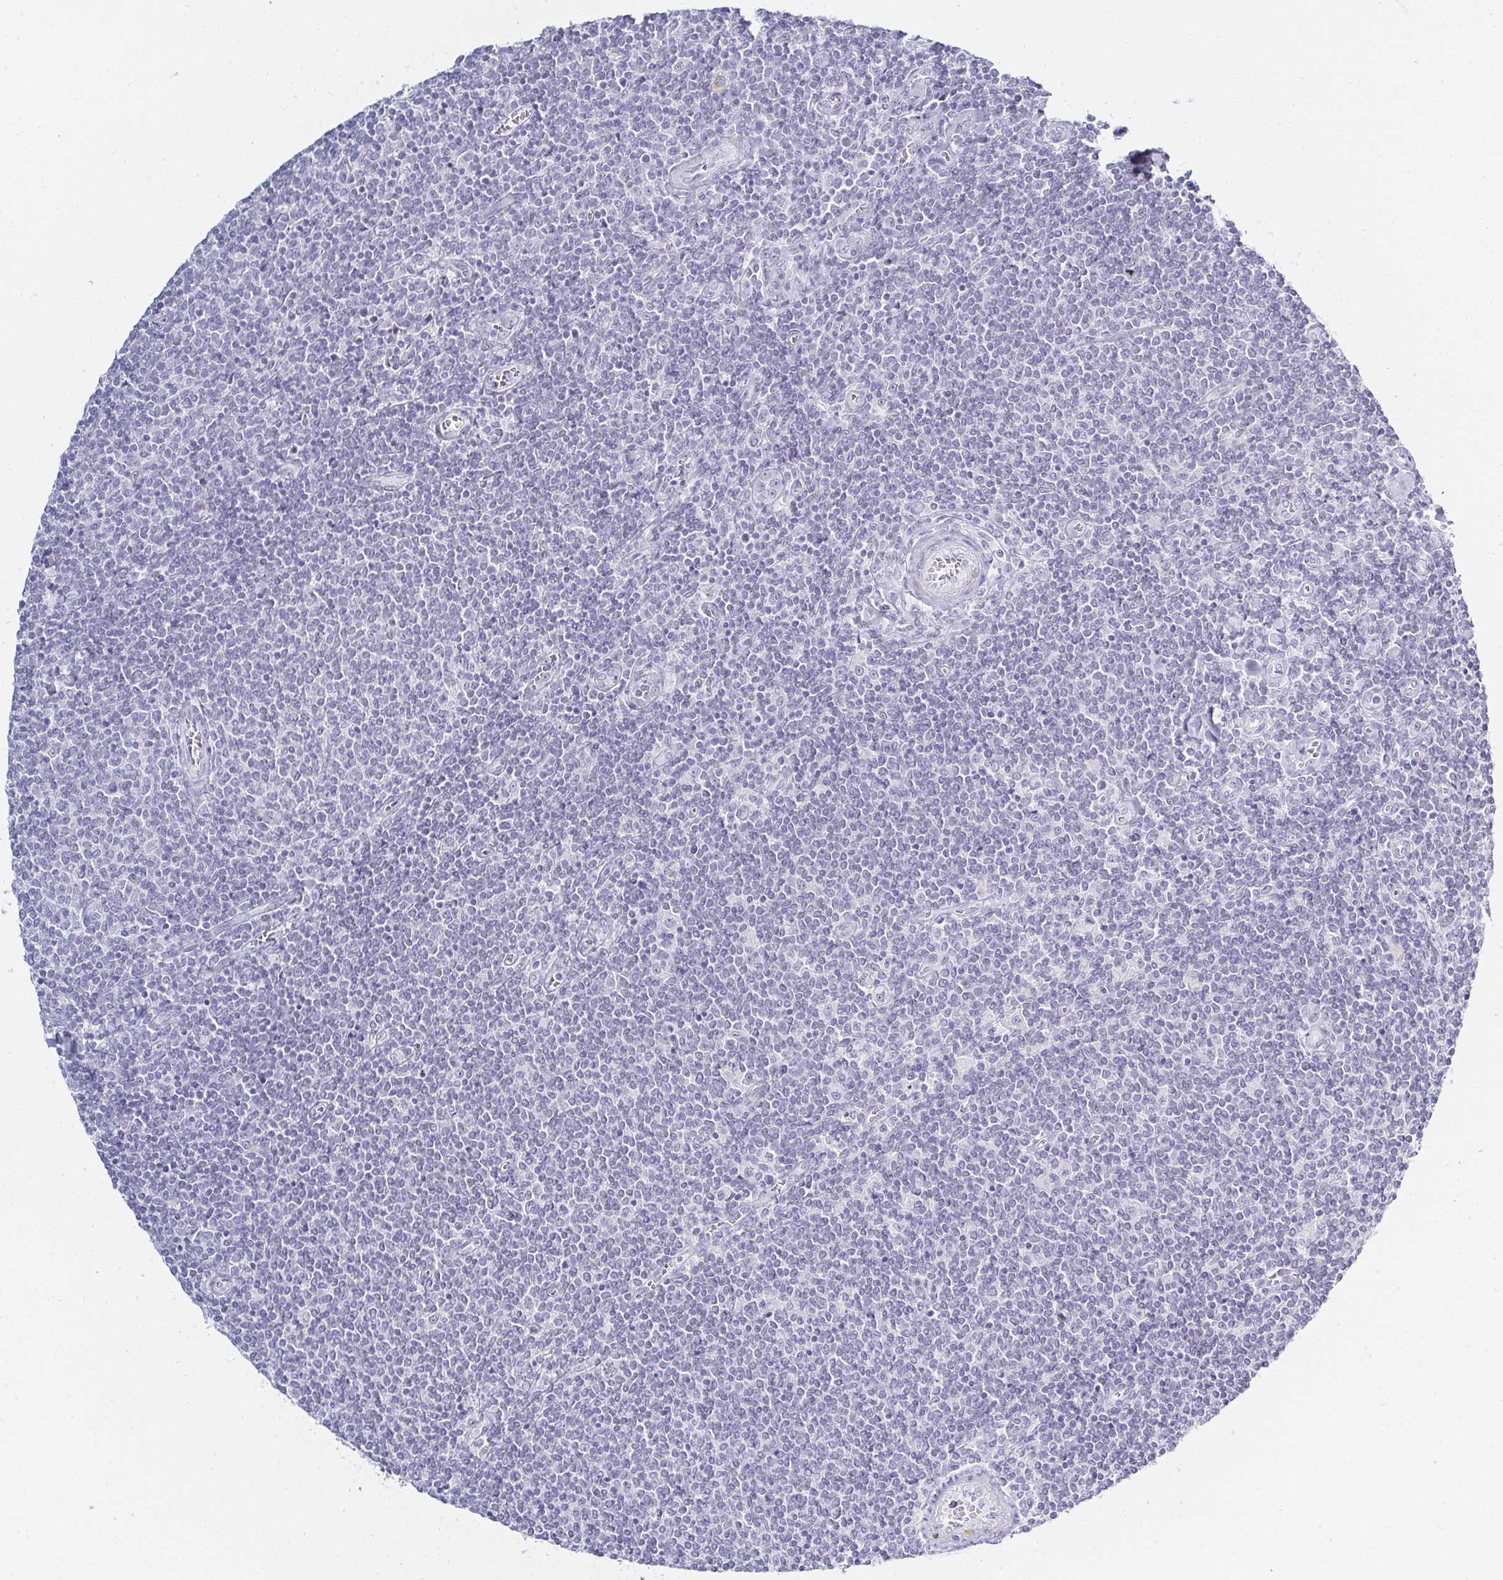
{"staining": {"intensity": "negative", "quantity": "none", "location": "none"}, "tissue": "lymphoma", "cell_type": "Tumor cells", "image_type": "cancer", "snomed": [{"axis": "morphology", "description": "Malignant lymphoma, non-Hodgkin's type, Low grade"}, {"axis": "topography", "description": "Lymph node"}], "caption": "Protein analysis of low-grade malignant lymphoma, non-Hodgkin's type shows no significant positivity in tumor cells.", "gene": "ACAN", "patient": {"sex": "male", "age": 52}}